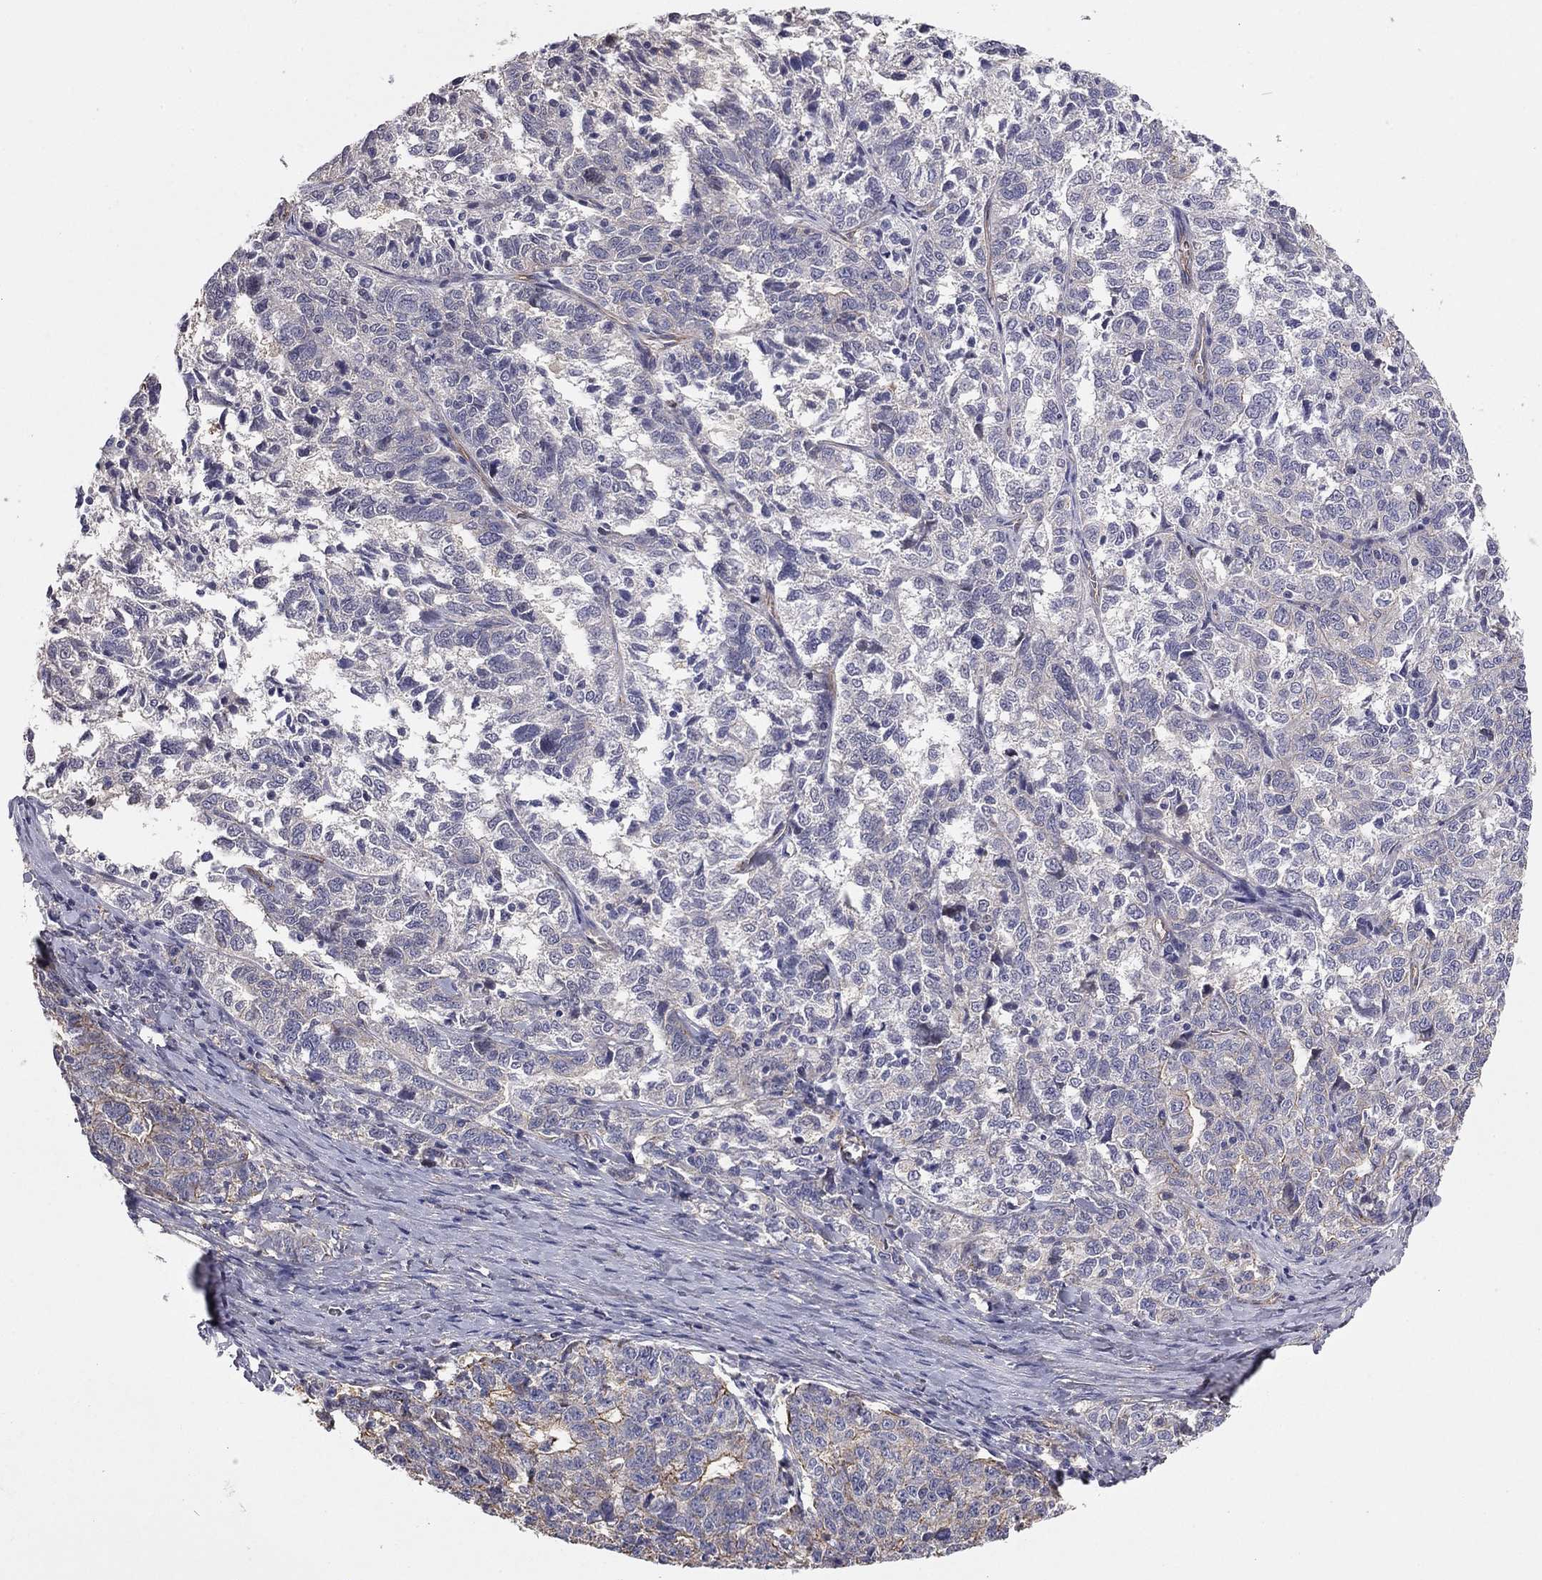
{"staining": {"intensity": "negative", "quantity": "none", "location": "none"}, "tissue": "ovarian cancer", "cell_type": "Tumor cells", "image_type": "cancer", "snomed": [{"axis": "morphology", "description": "Cystadenocarcinoma, serous, NOS"}, {"axis": "topography", "description": "Ovary"}], "caption": "There is no significant staining in tumor cells of serous cystadenocarcinoma (ovarian).", "gene": "TCHH", "patient": {"sex": "female", "age": 71}}